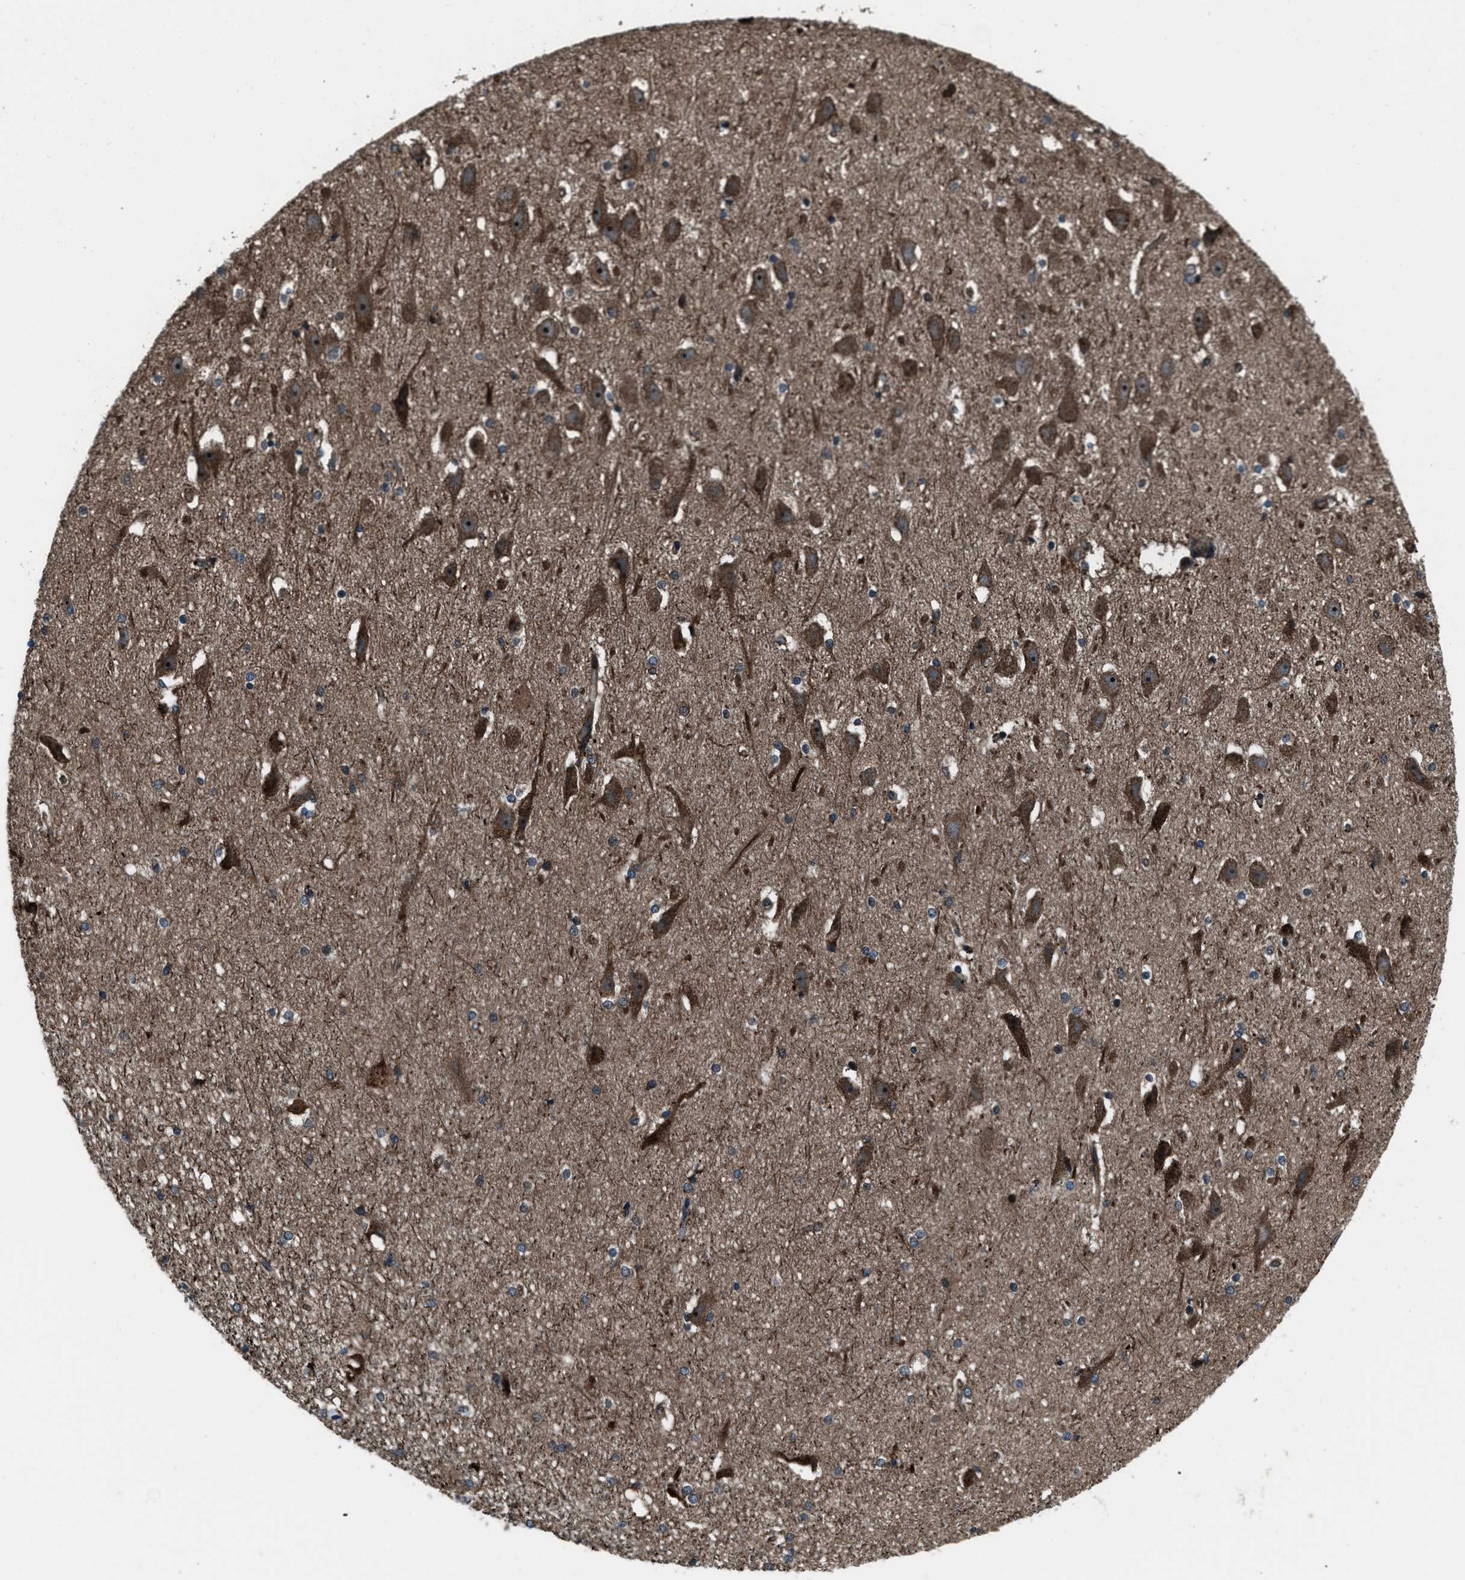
{"staining": {"intensity": "moderate", "quantity": "25%-75%", "location": "cytoplasmic/membranous"}, "tissue": "hippocampus", "cell_type": "Glial cells", "image_type": "normal", "snomed": [{"axis": "morphology", "description": "Normal tissue, NOS"}, {"axis": "topography", "description": "Hippocampus"}], "caption": "Immunohistochemistry micrograph of unremarkable human hippocampus stained for a protein (brown), which shows medium levels of moderate cytoplasmic/membranous expression in approximately 25%-75% of glial cells.", "gene": "SNX30", "patient": {"sex": "female", "age": 19}}